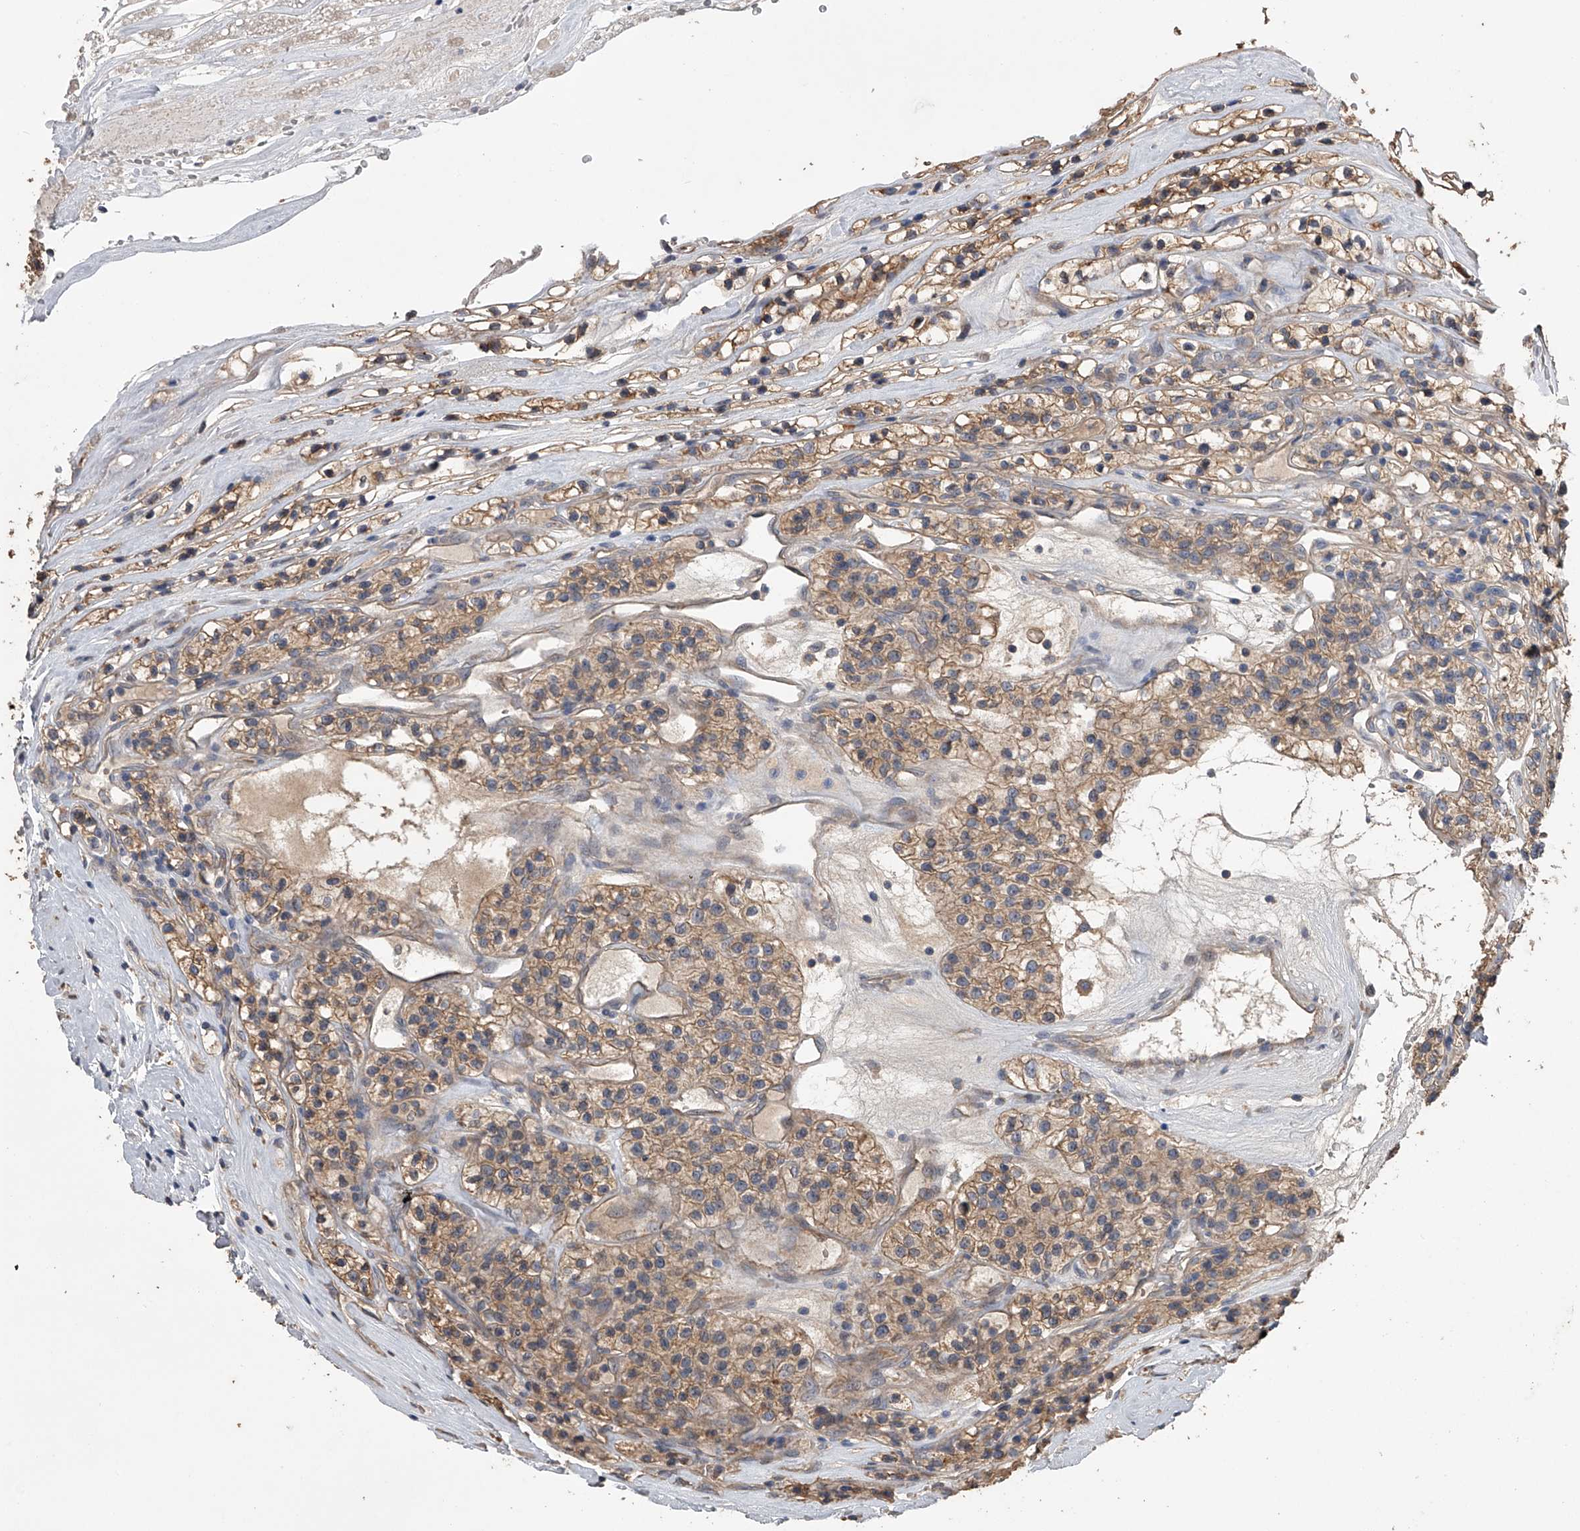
{"staining": {"intensity": "moderate", "quantity": ">75%", "location": "cytoplasmic/membranous"}, "tissue": "renal cancer", "cell_type": "Tumor cells", "image_type": "cancer", "snomed": [{"axis": "morphology", "description": "Adenocarcinoma, NOS"}, {"axis": "topography", "description": "Kidney"}], "caption": "DAB (3,3'-diaminobenzidine) immunohistochemical staining of renal adenocarcinoma shows moderate cytoplasmic/membranous protein staining in approximately >75% of tumor cells. Immunohistochemistry stains the protein of interest in brown and the nuclei are stained blue.", "gene": "ZNF343", "patient": {"sex": "female", "age": 57}}